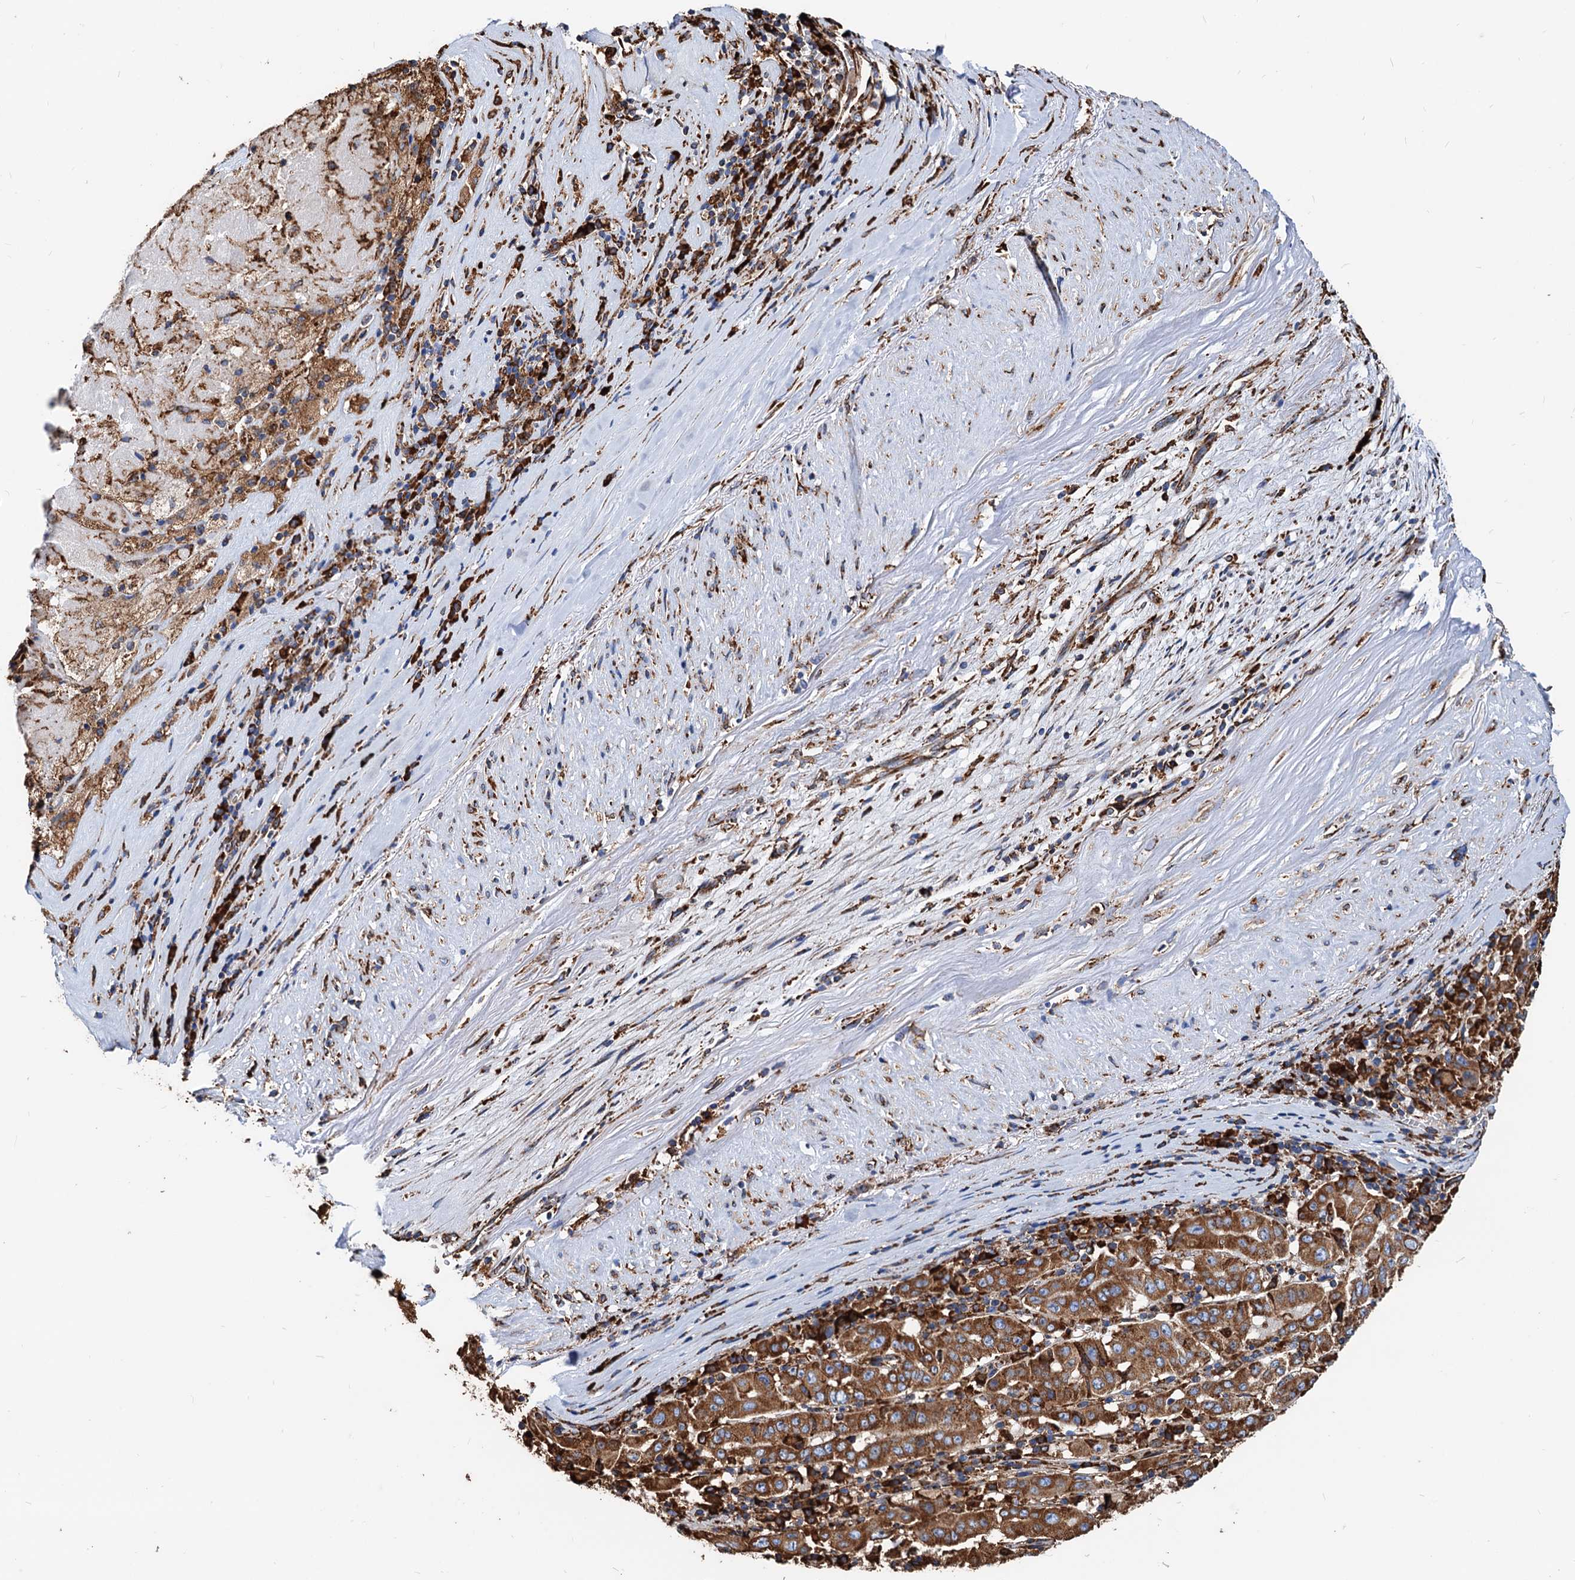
{"staining": {"intensity": "strong", "quantity": ">75%", "location": "cytoplasmic/membranous"}, "tissue": "pancreatic cancer", "cell_type": "Tumor cells", "image_type": "cancer", "snomed": [{"axis": "morphology", "description": "Adenocarcinoma, NOS"}, {"axis": "topography", "description": "Pancreas"}], "caption": "Strong cytoplasmic/membranous staining is identified in approximately >75% of tumor cells in adenocarcinoma (pancreatic). The protein is shown in brown color, while the nuclei are stained blue.", "gene": "HSPA5", "patient": {"sex": "male", "age": 63}}